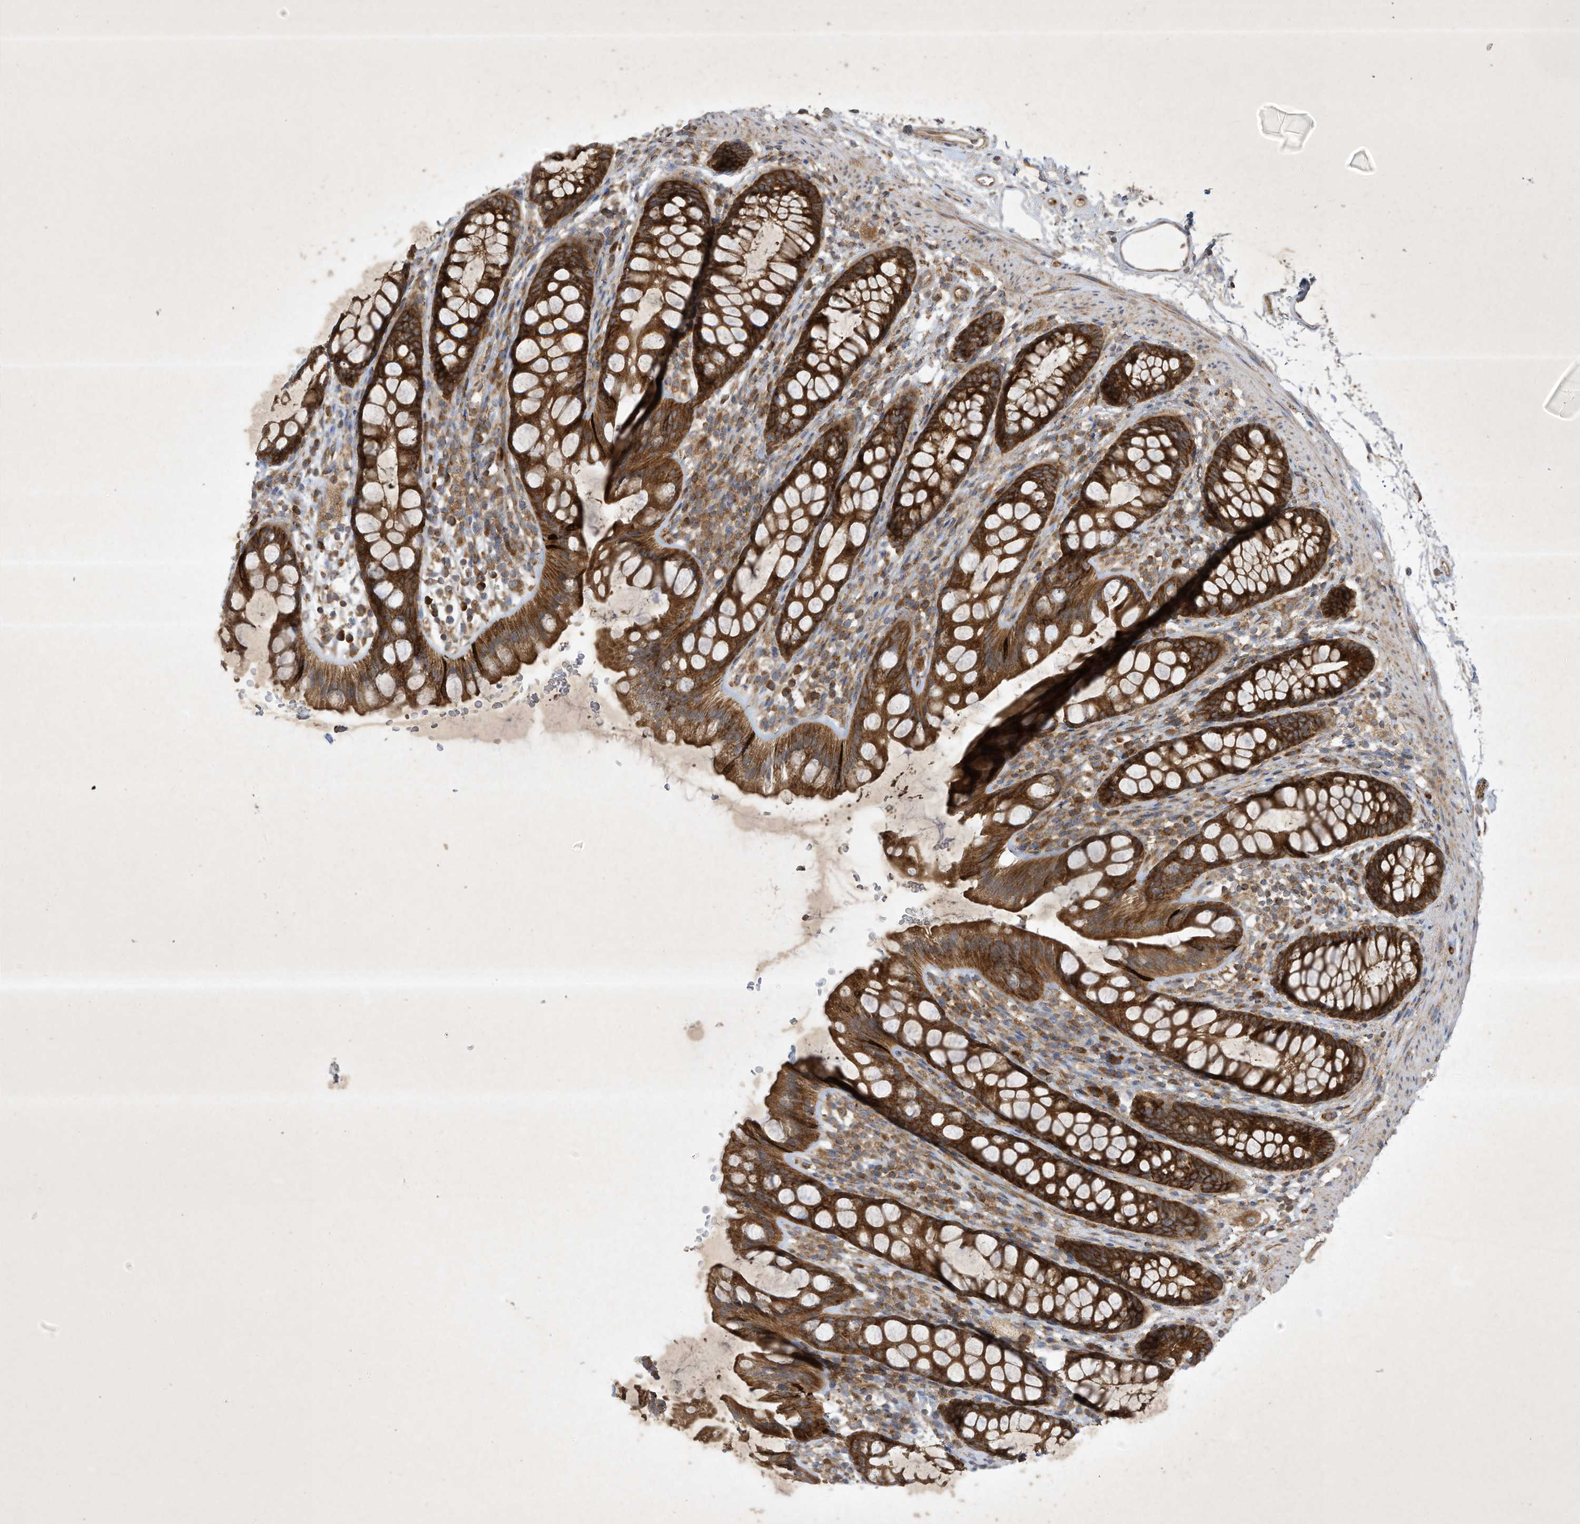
{"staining": {"intensity": "strong", "quantity": ">75%", "location": "cytoplasmic/membranous"}, "tissue": "rectum", "cell_type": "Glandular cells", "image_type": "normal", "snomed": [{"axis": "morphology", "description": "Normal tissue, NOS"}, {"axis": "topography", "description": "Rectum"}], "caption": "There is high levels of strong cytoplasmic/membranous expression in glandular cells of normal rectum, as demonstrated by immunohistochemical staining (brown color).", "gene": "SYNJ2", "patient": {"sex": "female", "age": 65}}